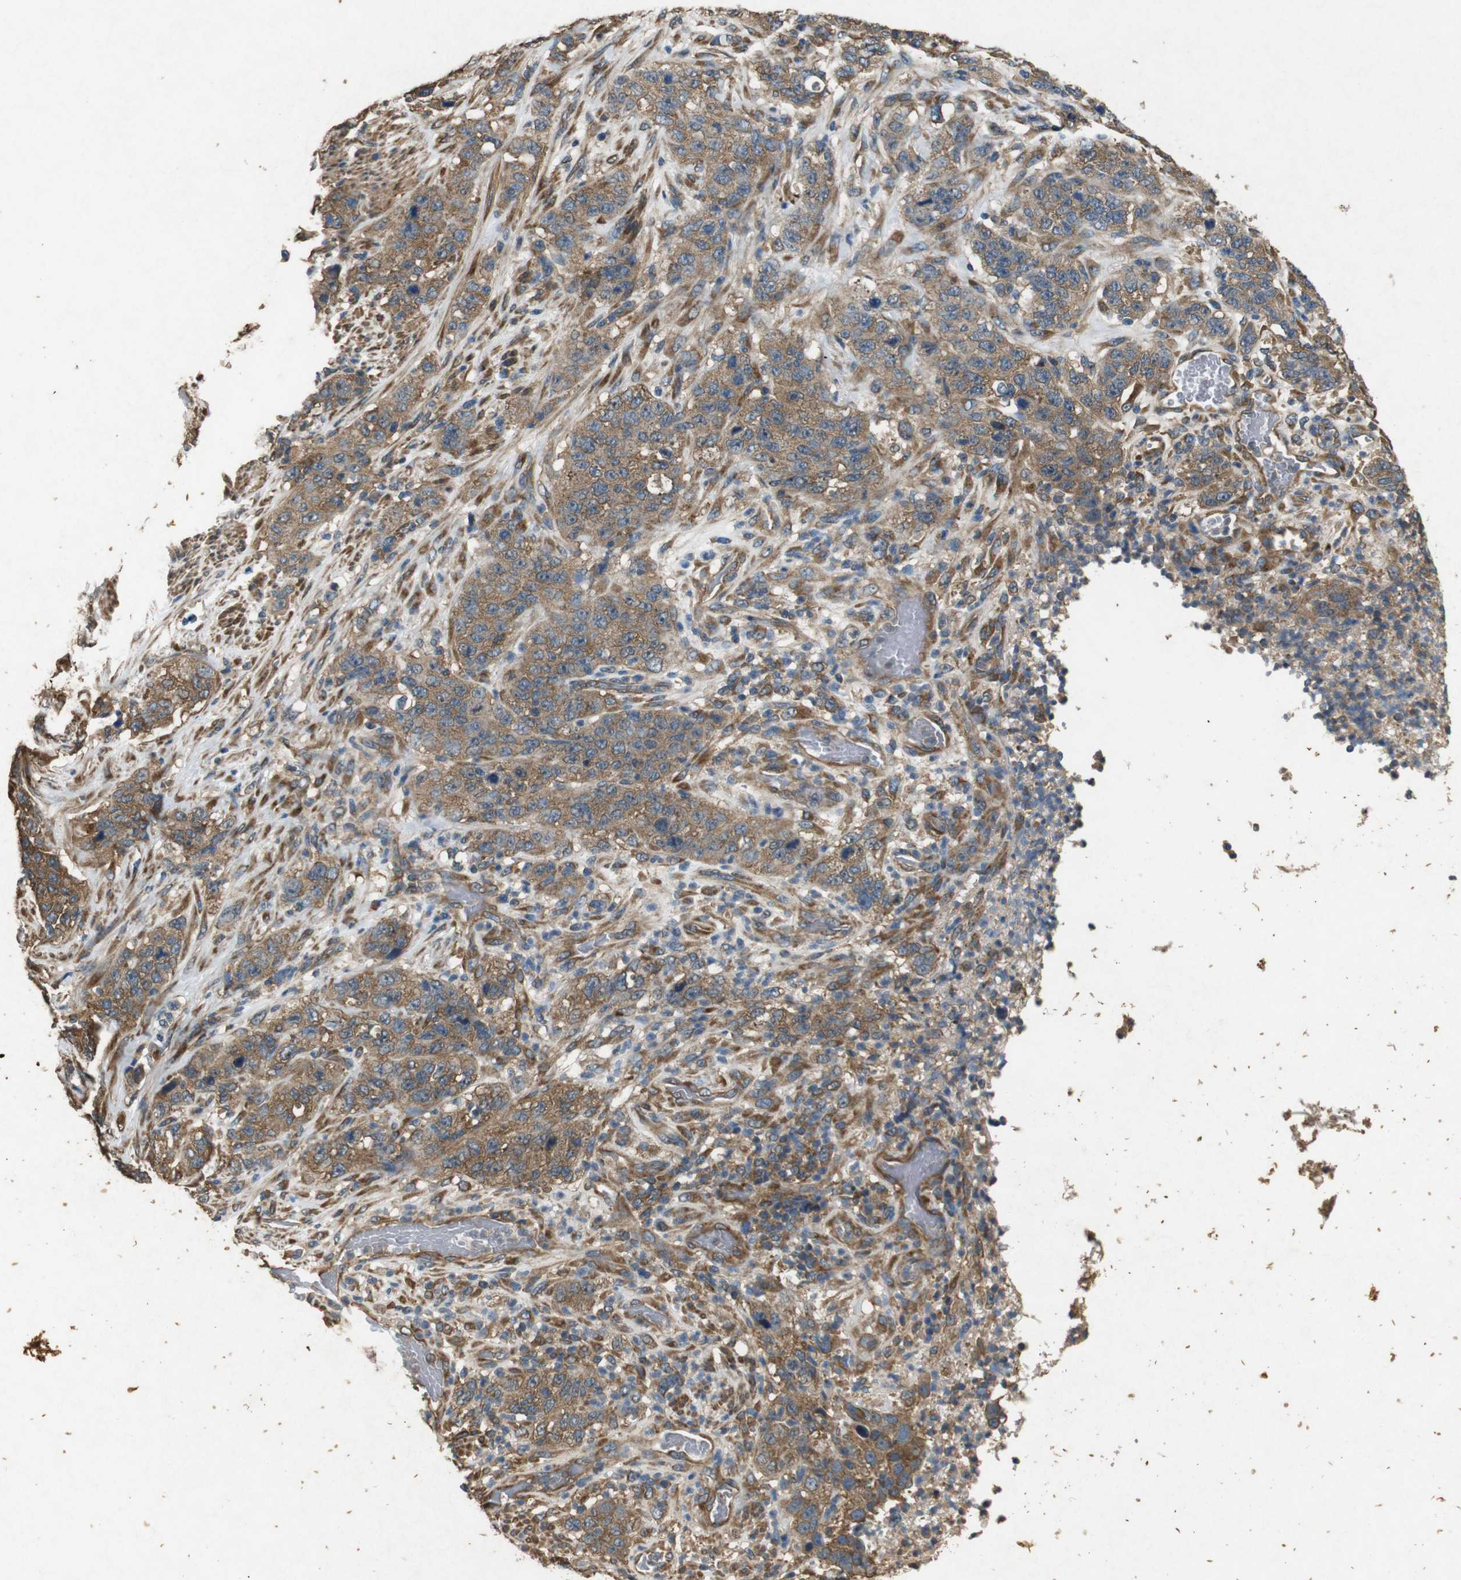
{"staining": {"intensity": "moderate", "quantity": ">75%", "location": "cytoplasmic/membranous"}, "tissue": "stomach cancer", "cell_type": "Tumor cells", "image_type": "cancer", "snomed": [{"axis": "morphology", "description": "Adenocarcinoma, NOS"}, {"axis": "topography", "description": "Stomach"}], "caption": "About >75% of tumor cells in adenocarcinoma (stomach) reveal moderate cytoplasmic/membranous protein staining as visualized by brown immunohistochemical staining.", "gene": "BNIP3", "patient": {"sex": "male", "age": 48}}